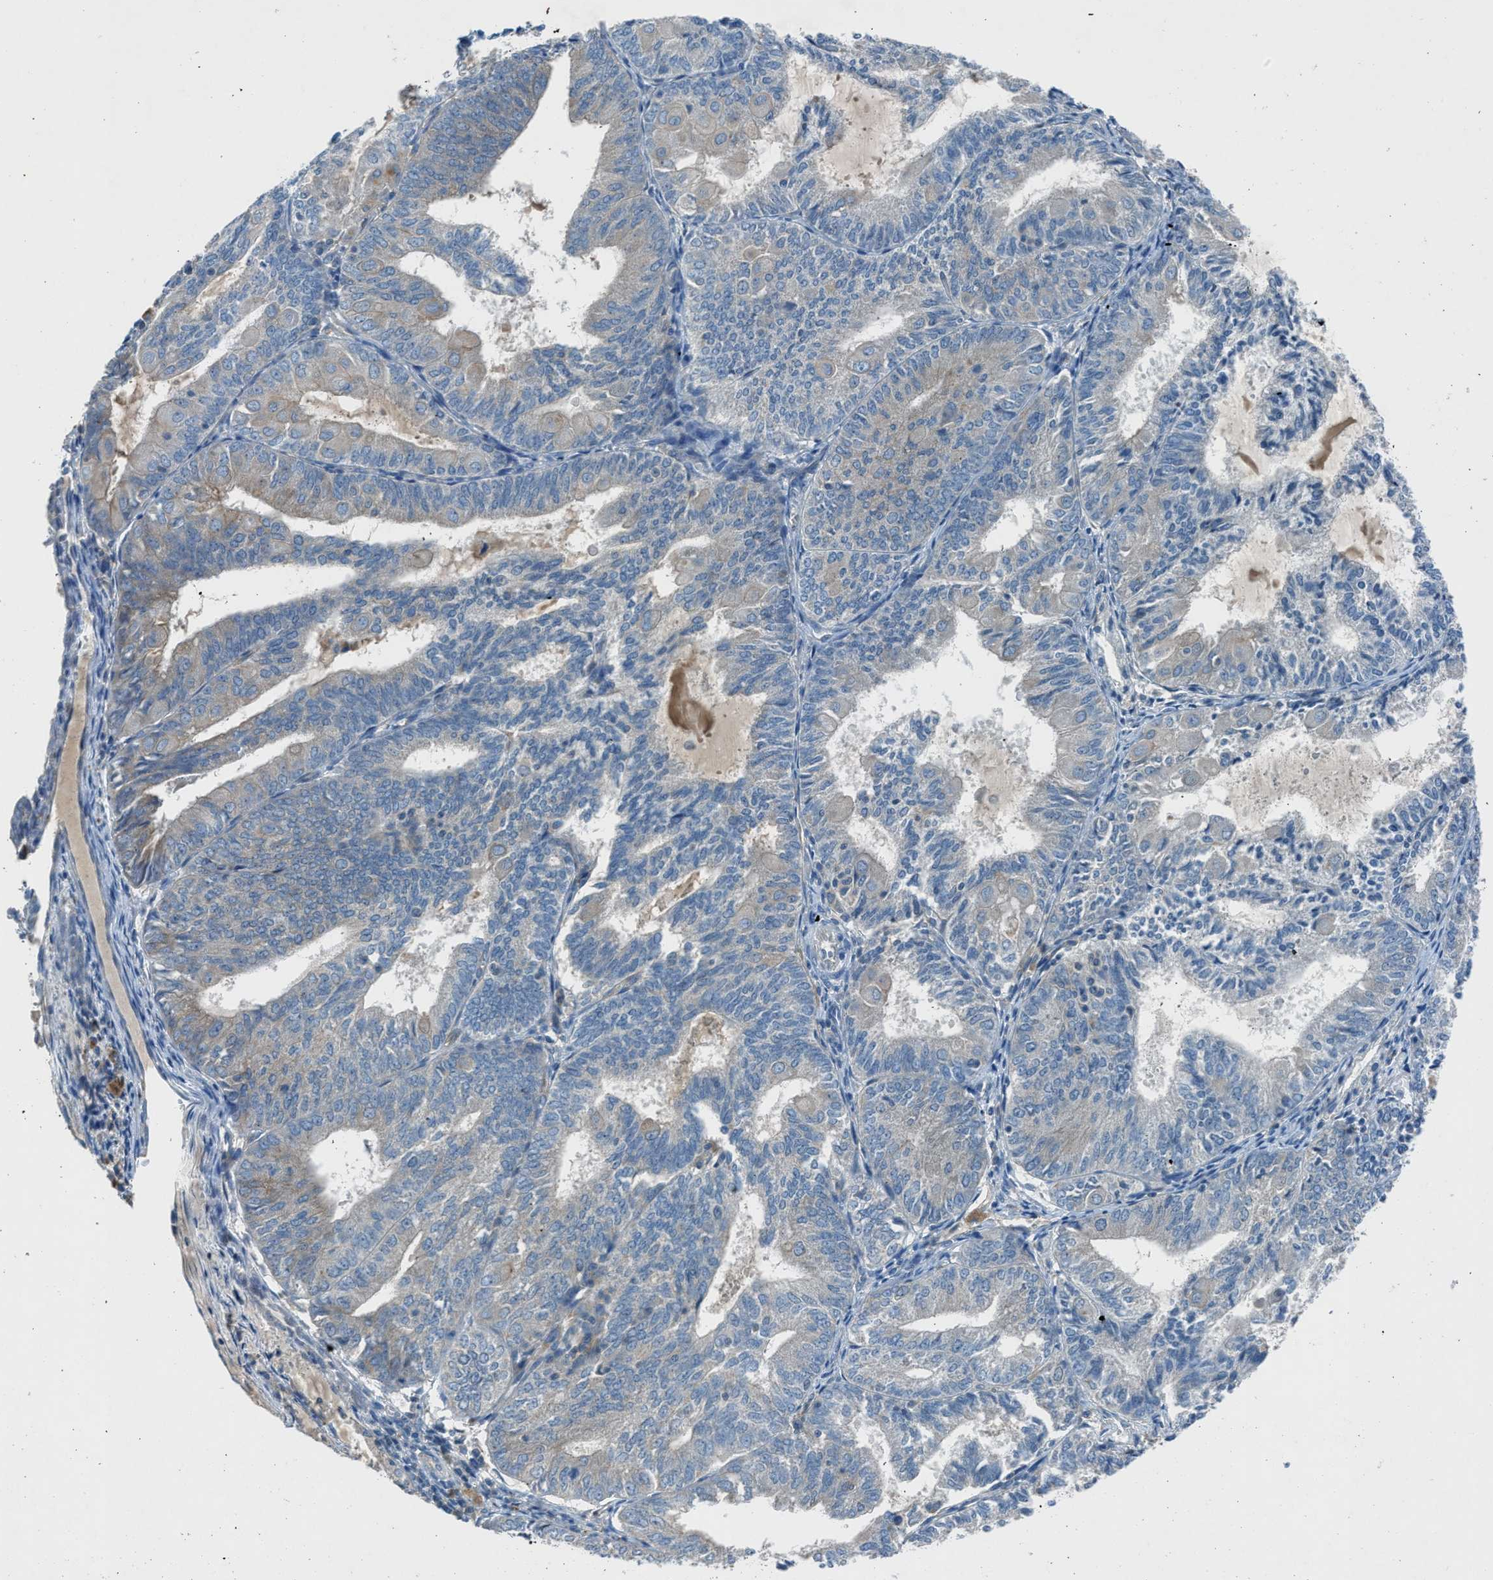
{"staining": {"intensity": "negative", "quantity": "none", "location": "none"}, "tissue": "endometrial cancer", "cell_type": "Tumor cells", "image_type": "cancer", "snomed": [{"axis": "morphology", "description": "Adenocarcinoma, NOS"}, {"axis": "topography", "description": "Endometrium"}], "caption": "Image shows no significant protein staining in tumor cells of adenocarcinoma (endometrial).", "gene": "BMP1", "patient": {"sex": "female", "age": 81}}